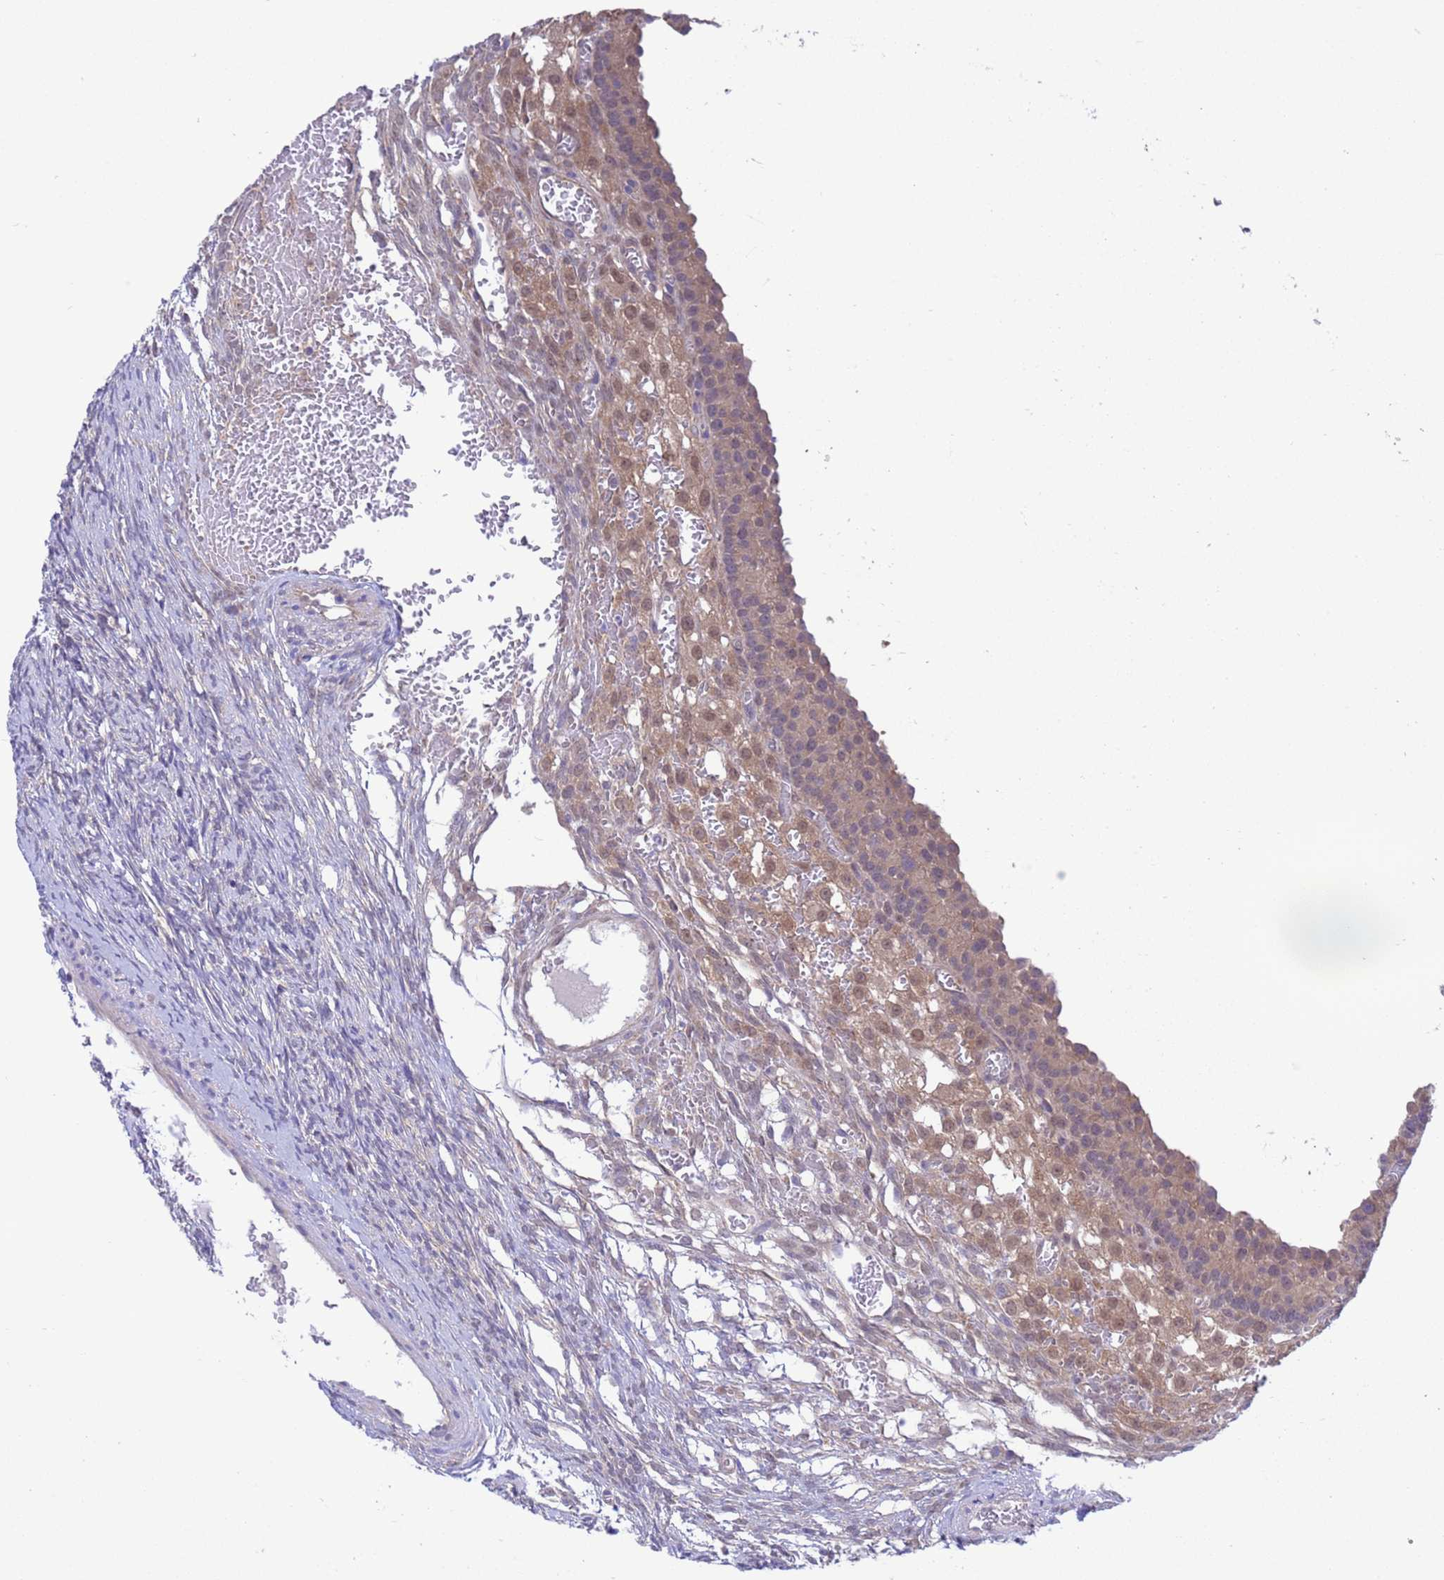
{"staining": {"intensity": "moderate", "quantity": "<25%", "location": "cytoplasmic/membranous,nuclear"}, "tissue": "ovary", "cell_type": "Ovarian stroma cells", "image_type": "normal", "snomed": [{"axis": "morphology", "description": "Normal tissue, NOS"}, {"axis": "topography", "description": "Ovary"}], "caption": "This is a histology image of immunohistochemistry (IHC) staining of unremarkable ovary, which shows moderate expression in the cytoplasmic/membranous,nuclear of ovarian stroma cells.", "gene": "ZNF461", "patient": {"sex": "female", "age": 39}}